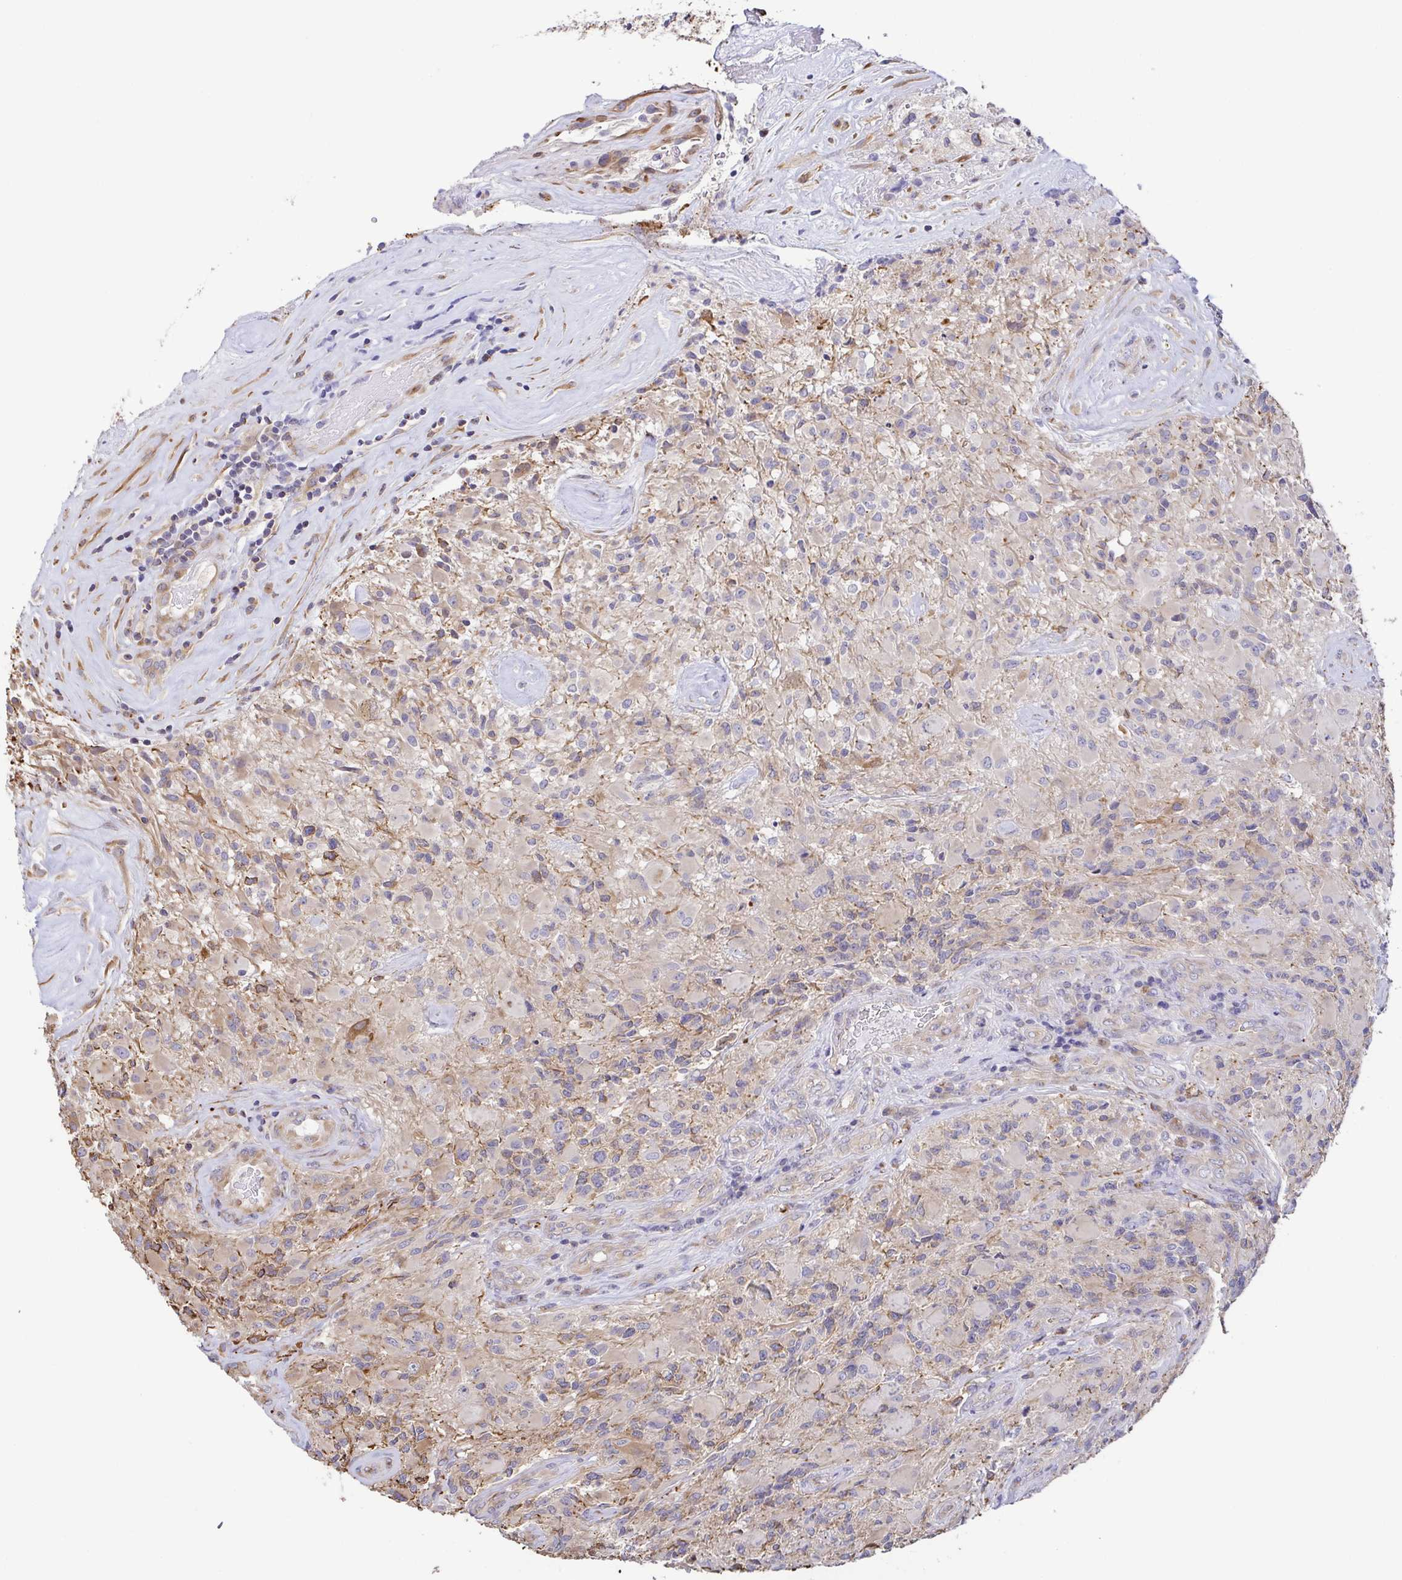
{"staining": {"intensity": "negative", "quantity": "none", "location": "none"}, "tissue": "glioma", "cell_type": "Tumor cells", "image_type": "cancer", "snomed": [{"axis": "morphology", "description": "Glioma, malignant, High grade"}, {"axis": "topography", "description": "Brain"}], "caption": "A photomicrograph of glioma stained for a protein reveals no brown staining in tumor cells.", "gene": "EIF3D", "patient": {"sex": "female", "age": 65}}